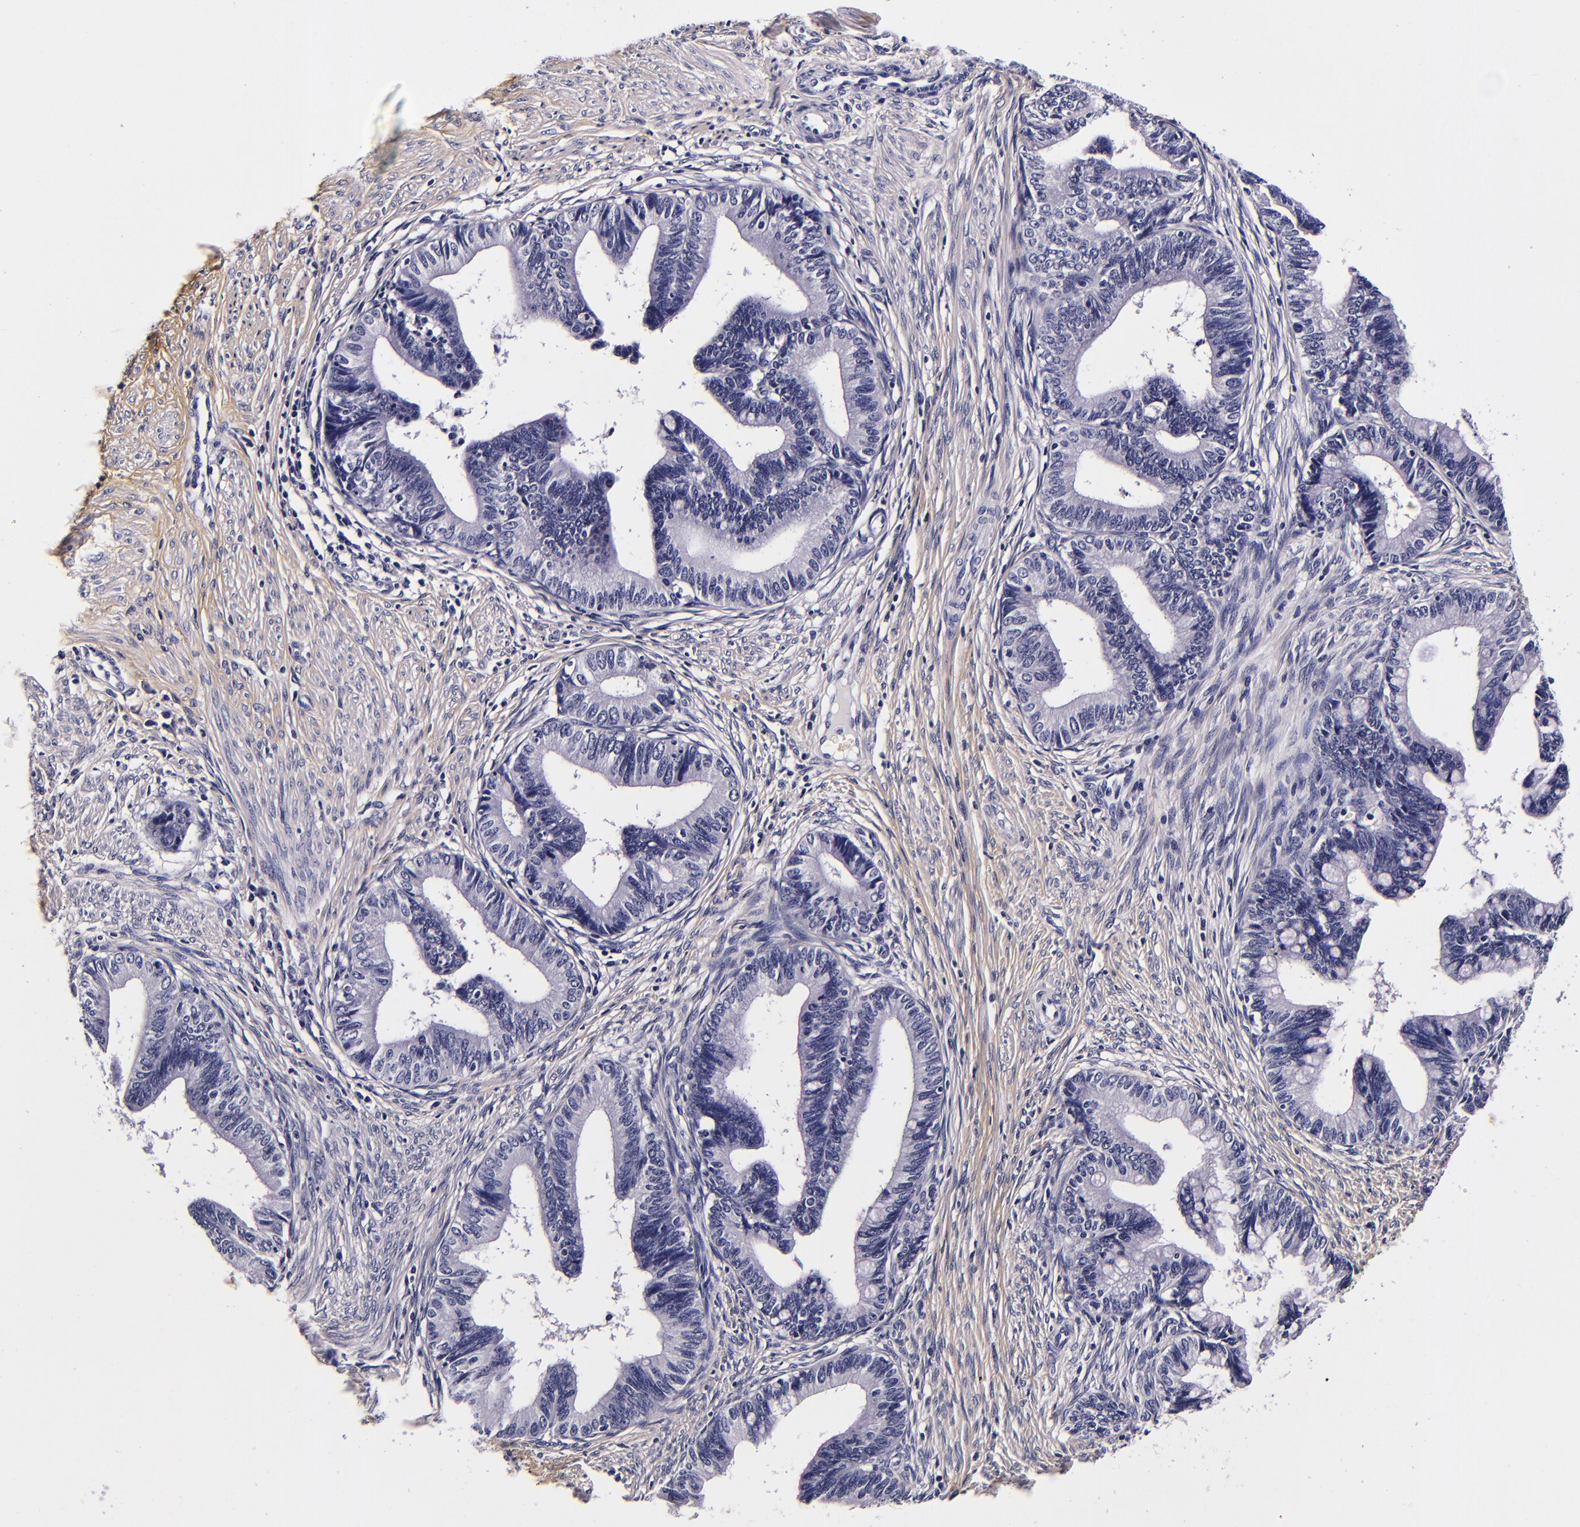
{"staining": {"intensity": "negative", "quantity": "none", "location": "none"}, "tissue": "cervical cancer", "cell_type": "Tumor cells", "image_type": "cancer", "snomed": [{"axis": "morphology", "description": "Adenocarcinoma, NOS"}, {"axis": "topography", "description": "Cervix"}], "caption": "Tumor cells are negative for protein expression in human cervical cancer.", "gene": "FBN1", "patient": {"sex": "female", "age": 36}}